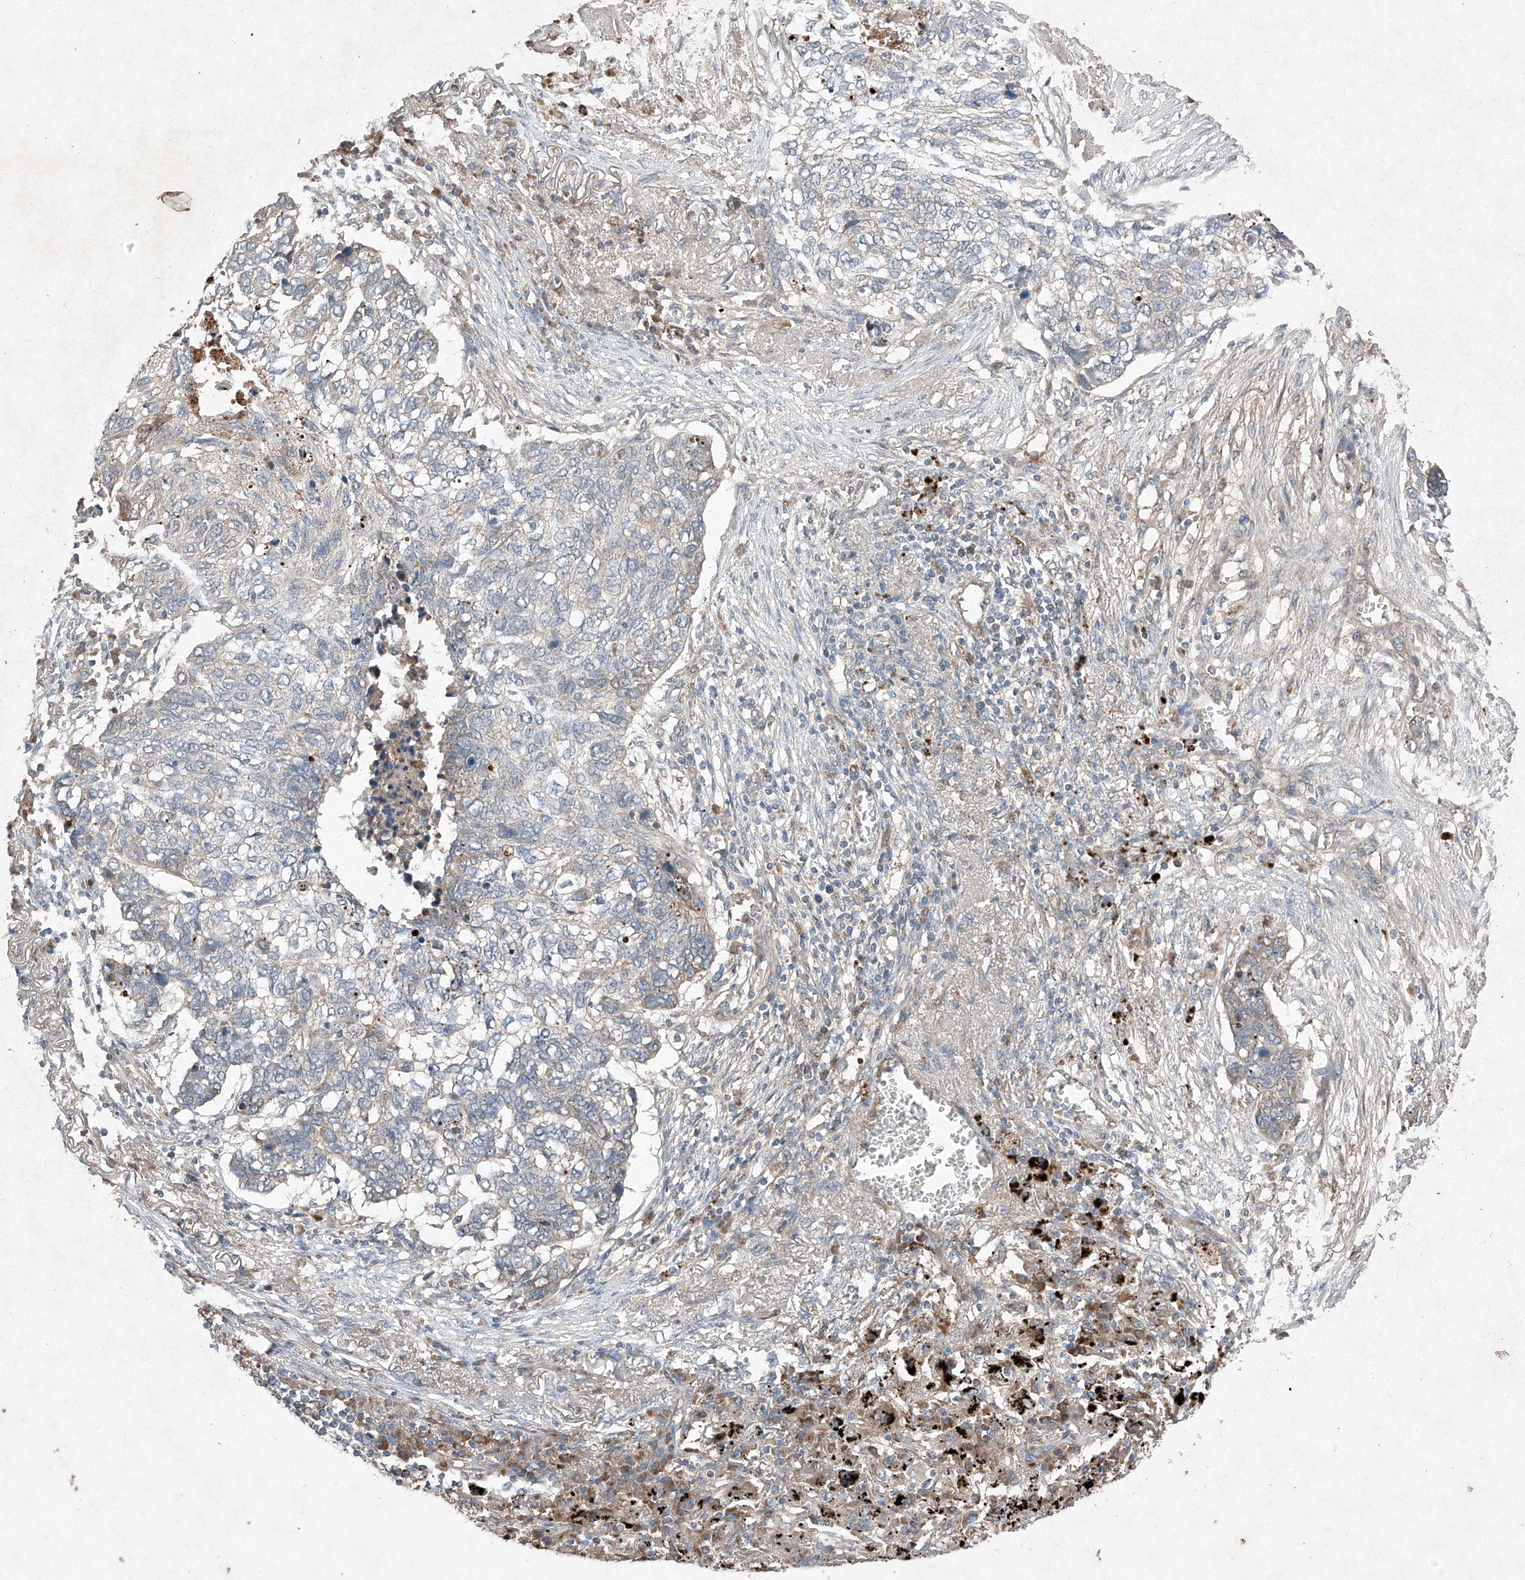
{"staining": {"intensity": "negative", "quantity": "none", "location": "none"}, "tissue": "lung cancer", "cell_type": "Tumor cells", "image_type": "cancer", "snomed": [{"axis": "morphology", "description": "Squamous cell carcinoma, NOS"}, {"axis": "topography", "description": "Lung"}], "caption": "Photomicrograph shows no protein positivity in tumor cells of squamous cell carcinoma (lung) tissue.", "gene": "RUSC1", "patient": {"sex": "female", "age": 63}}